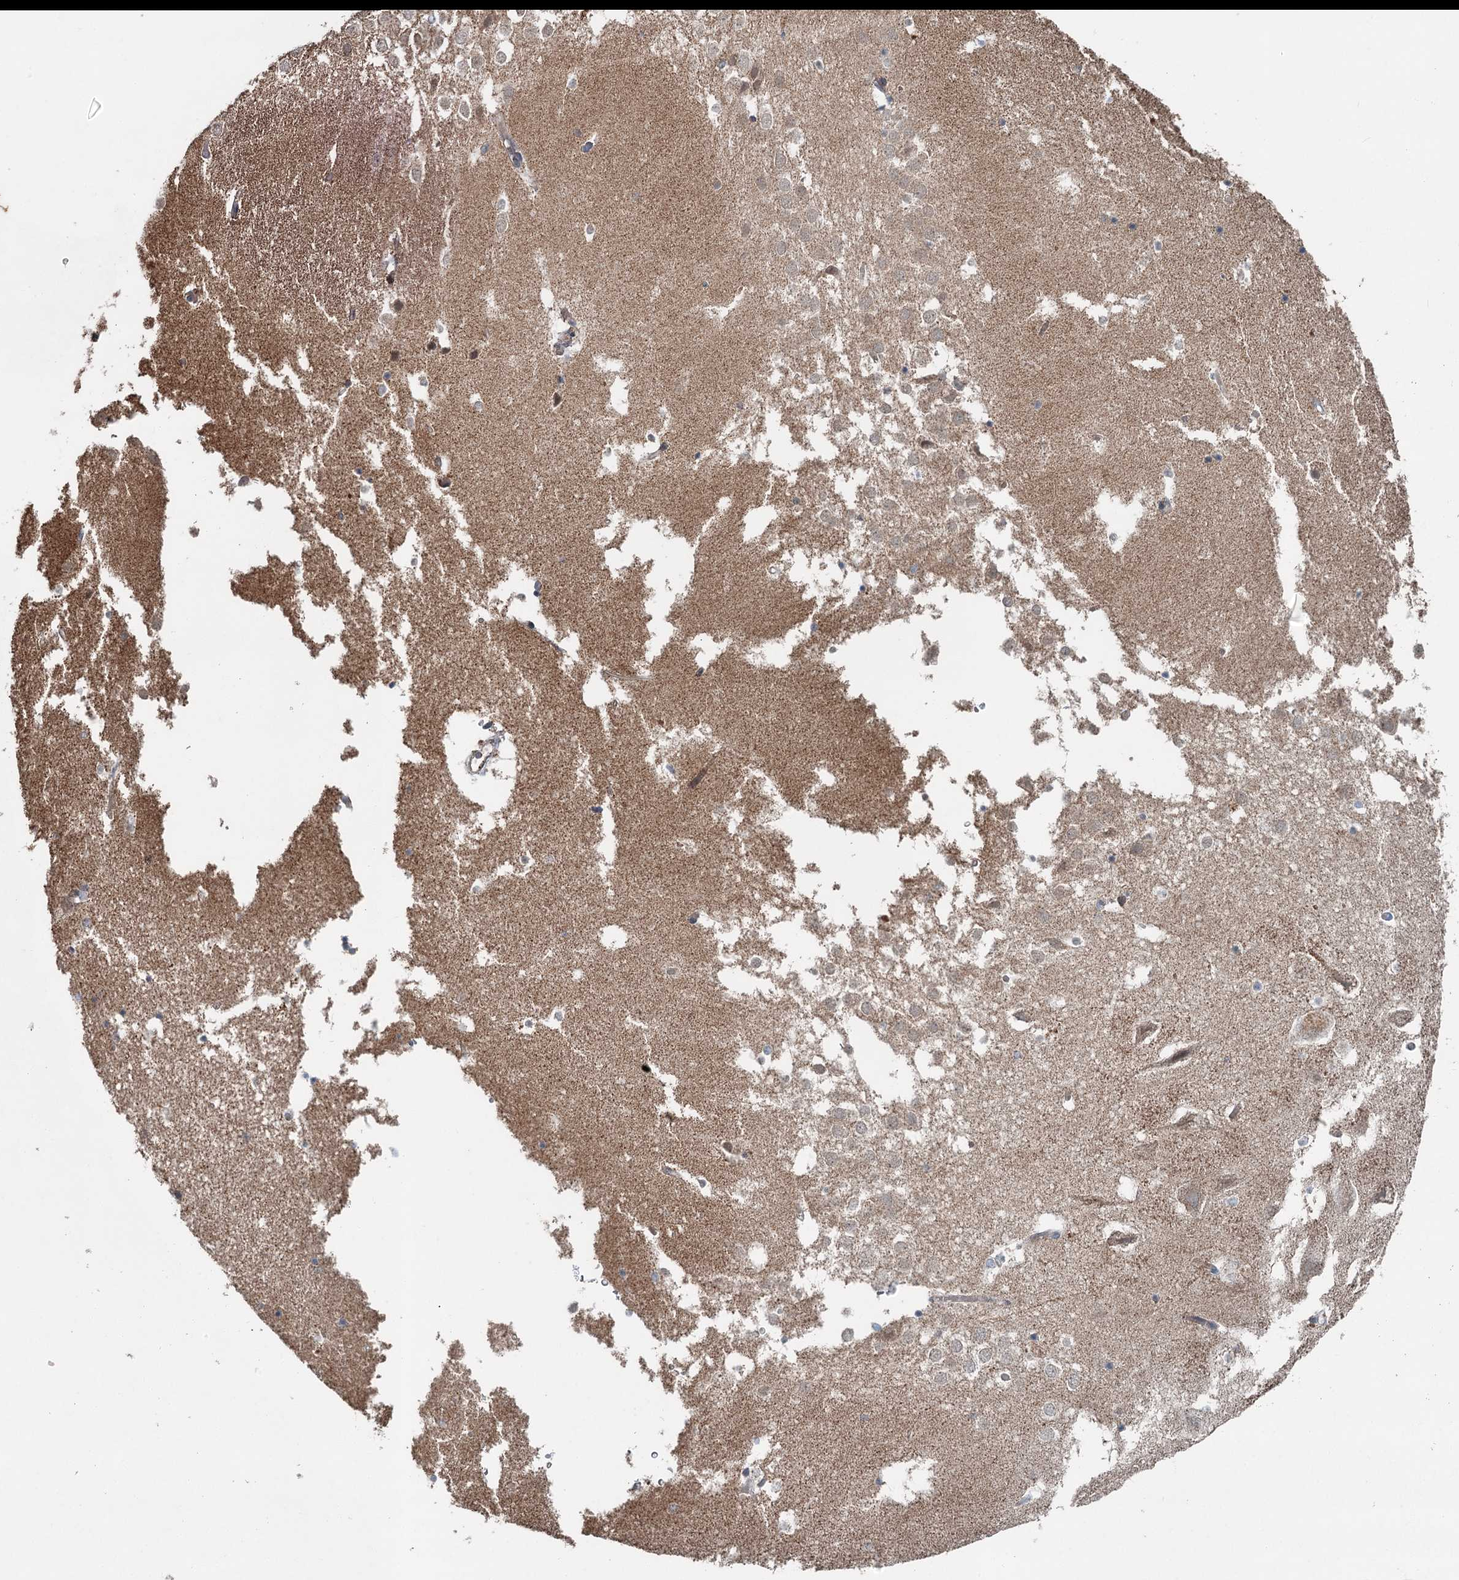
{"staining": {"intensity": "weak", "quantity": "<25%", "location": "cytoplasmic/membranous"}, "tissue": "hippocampus", "cell_type": "Glial cells", "image_type": "normal", "snomed": [{"axis": "morphology", "description": "Normal tissue, NOS"}, {"axis": "topography", "description": "Hippocampus"}], "caption": "A high-resolution histopathology image shows immunohistochemistry staining of normal hippocampus, which shows no significant expression in glial cells.", "gene": "SKIC3", "patient": {"sex": "female", "age": 52}}